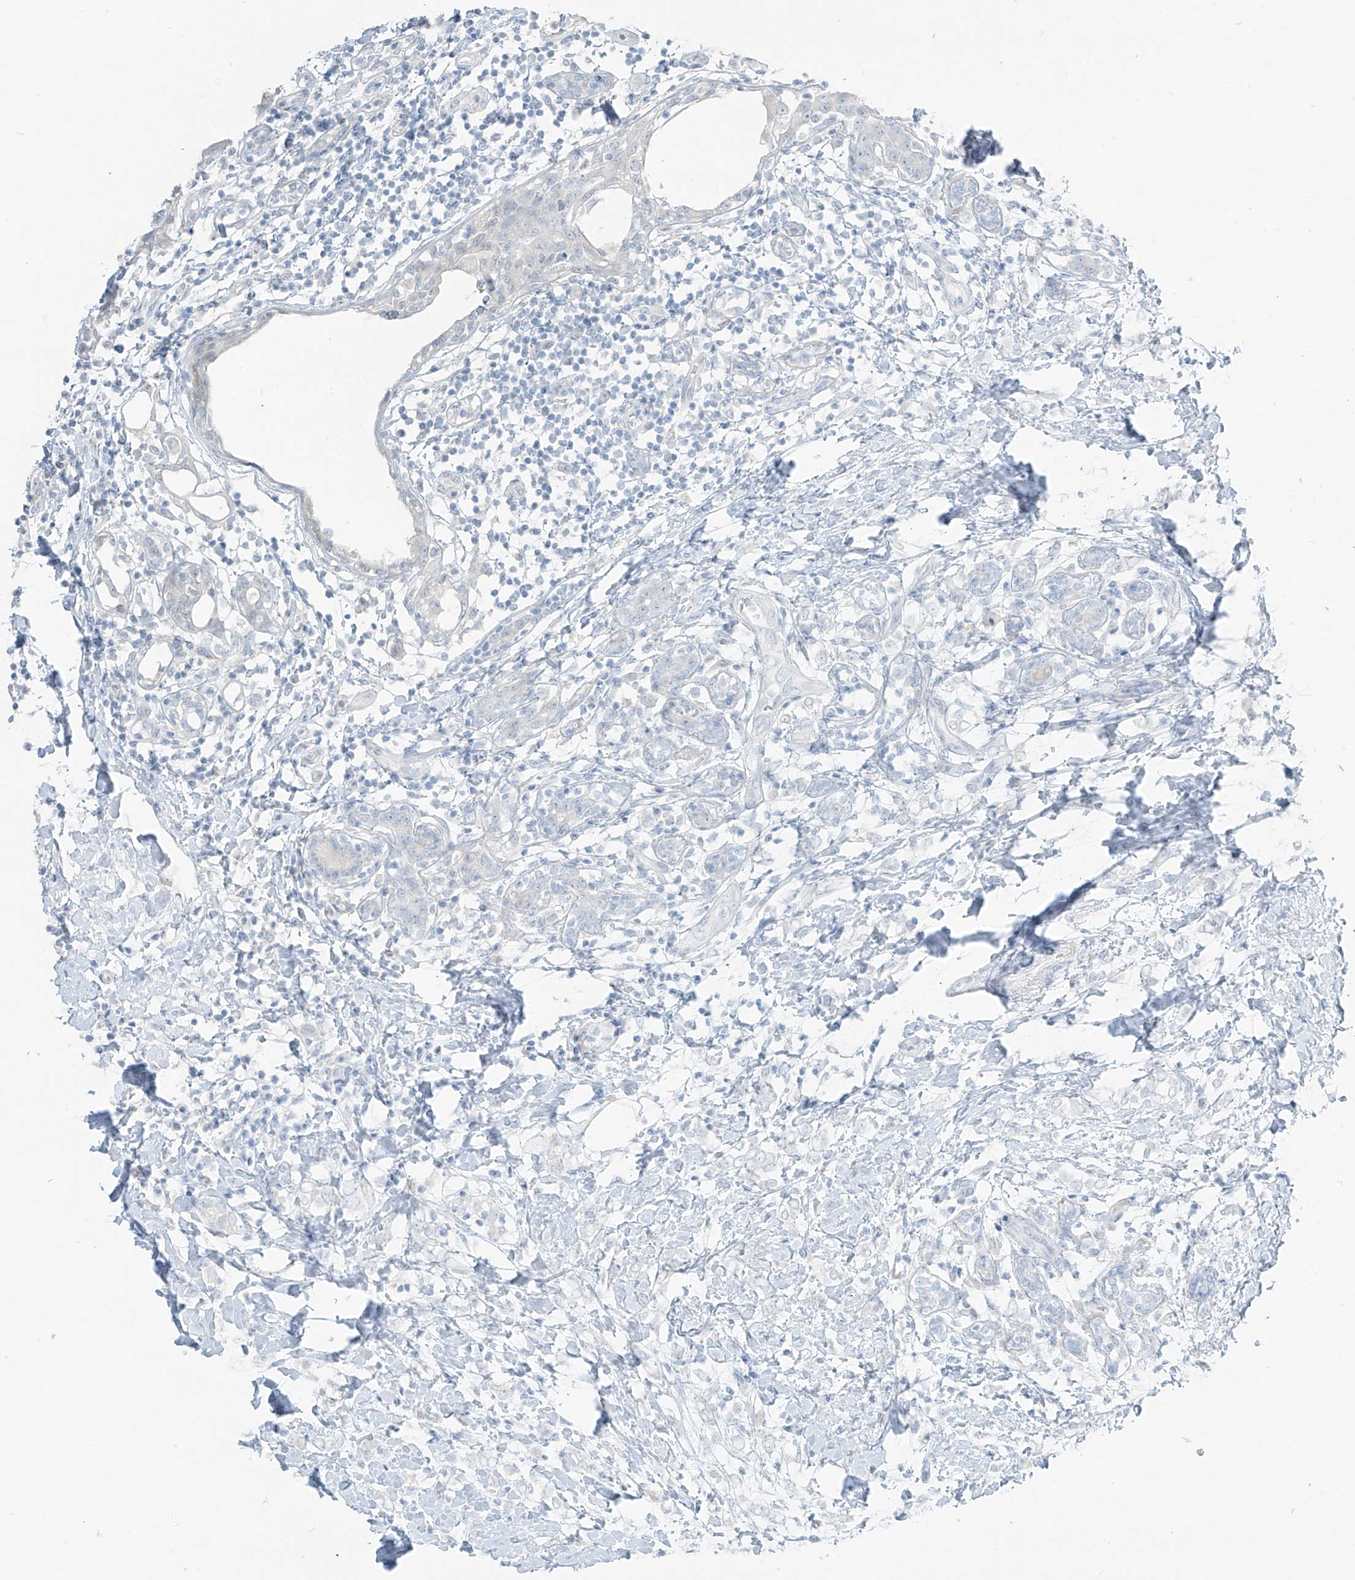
{"staining": {"intensity": "negative", "quantity": "none", "location": "none"}, "tissue": "breast cancer", "cell_type": "Tumor cells", "image_type": "cancer", "snomed": [{"axis": "morphology", "description": "Normal tissue, NOS"}, {"axis": "morphology", "description": "Lobular carcinoma"}, {"axis": "topography", "description": "Breast"}], "caption": "This is a photomicrograph of IHC staining of breast cancer (lobular carcinoma), which shows no staining in tumor cells.", "gene": "PRDM6", "patient": {"sex": "female", "age": 47}}